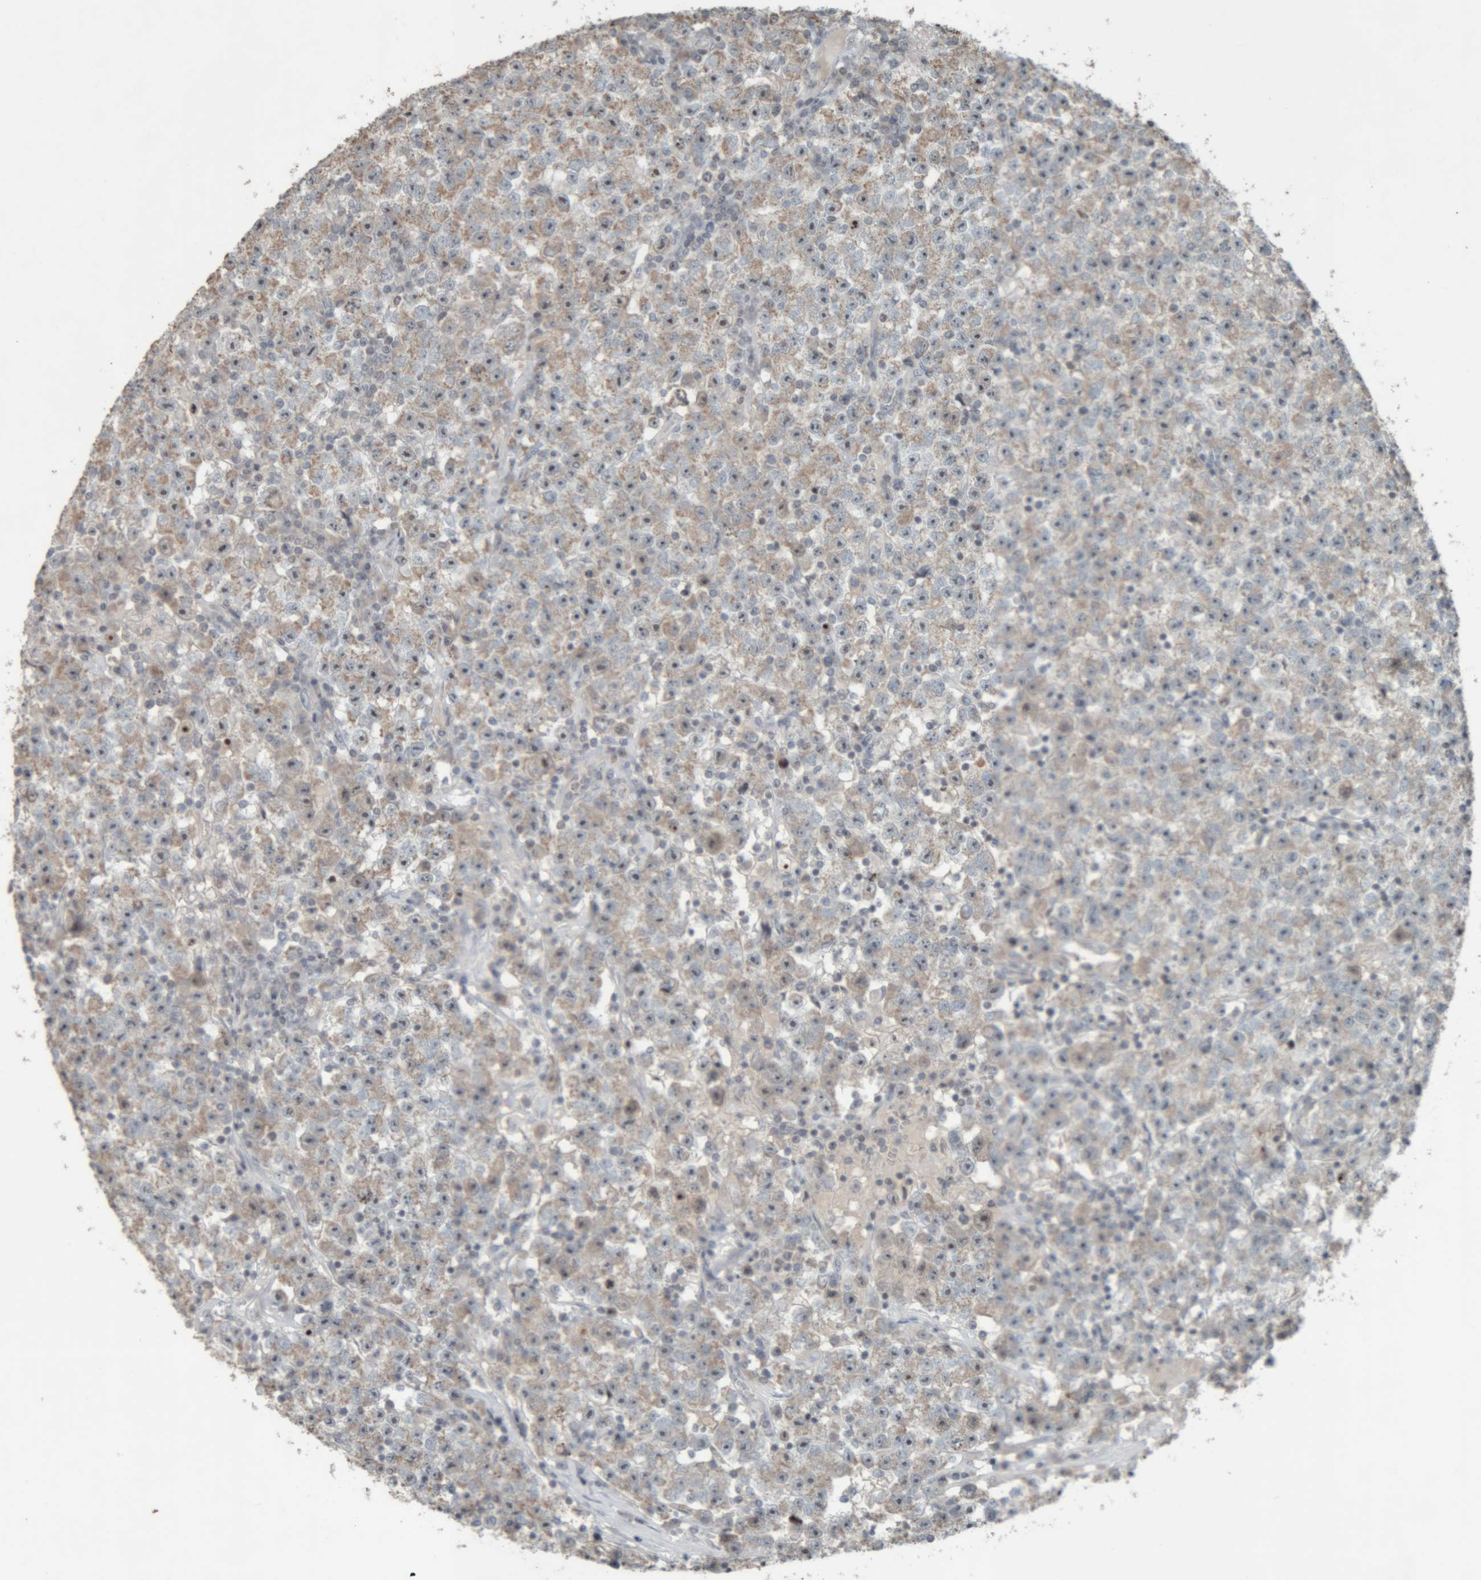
{"staining": {"intensity": "weak", "quantity": ">75%", "location": "cytoplasmic/membranous,nuclear"}, "tissue": "testis cancer", "cell_type": "Tumor cells", "image_type": "cancer", "snomed": [{"axis": "morphology", "description": "Seminoma, NOS"}, {"axis": "topography", "description": "Testis"}], "caption": "High-power microscopy captured an IHC histopathology image of testis cancer (seminoma), revealing weak cytoplasmic/membranous and nuclear staining in about >75% of tumor cells.", "gene": "RPF1", "patient": {"sex": "male", "age": 22}}